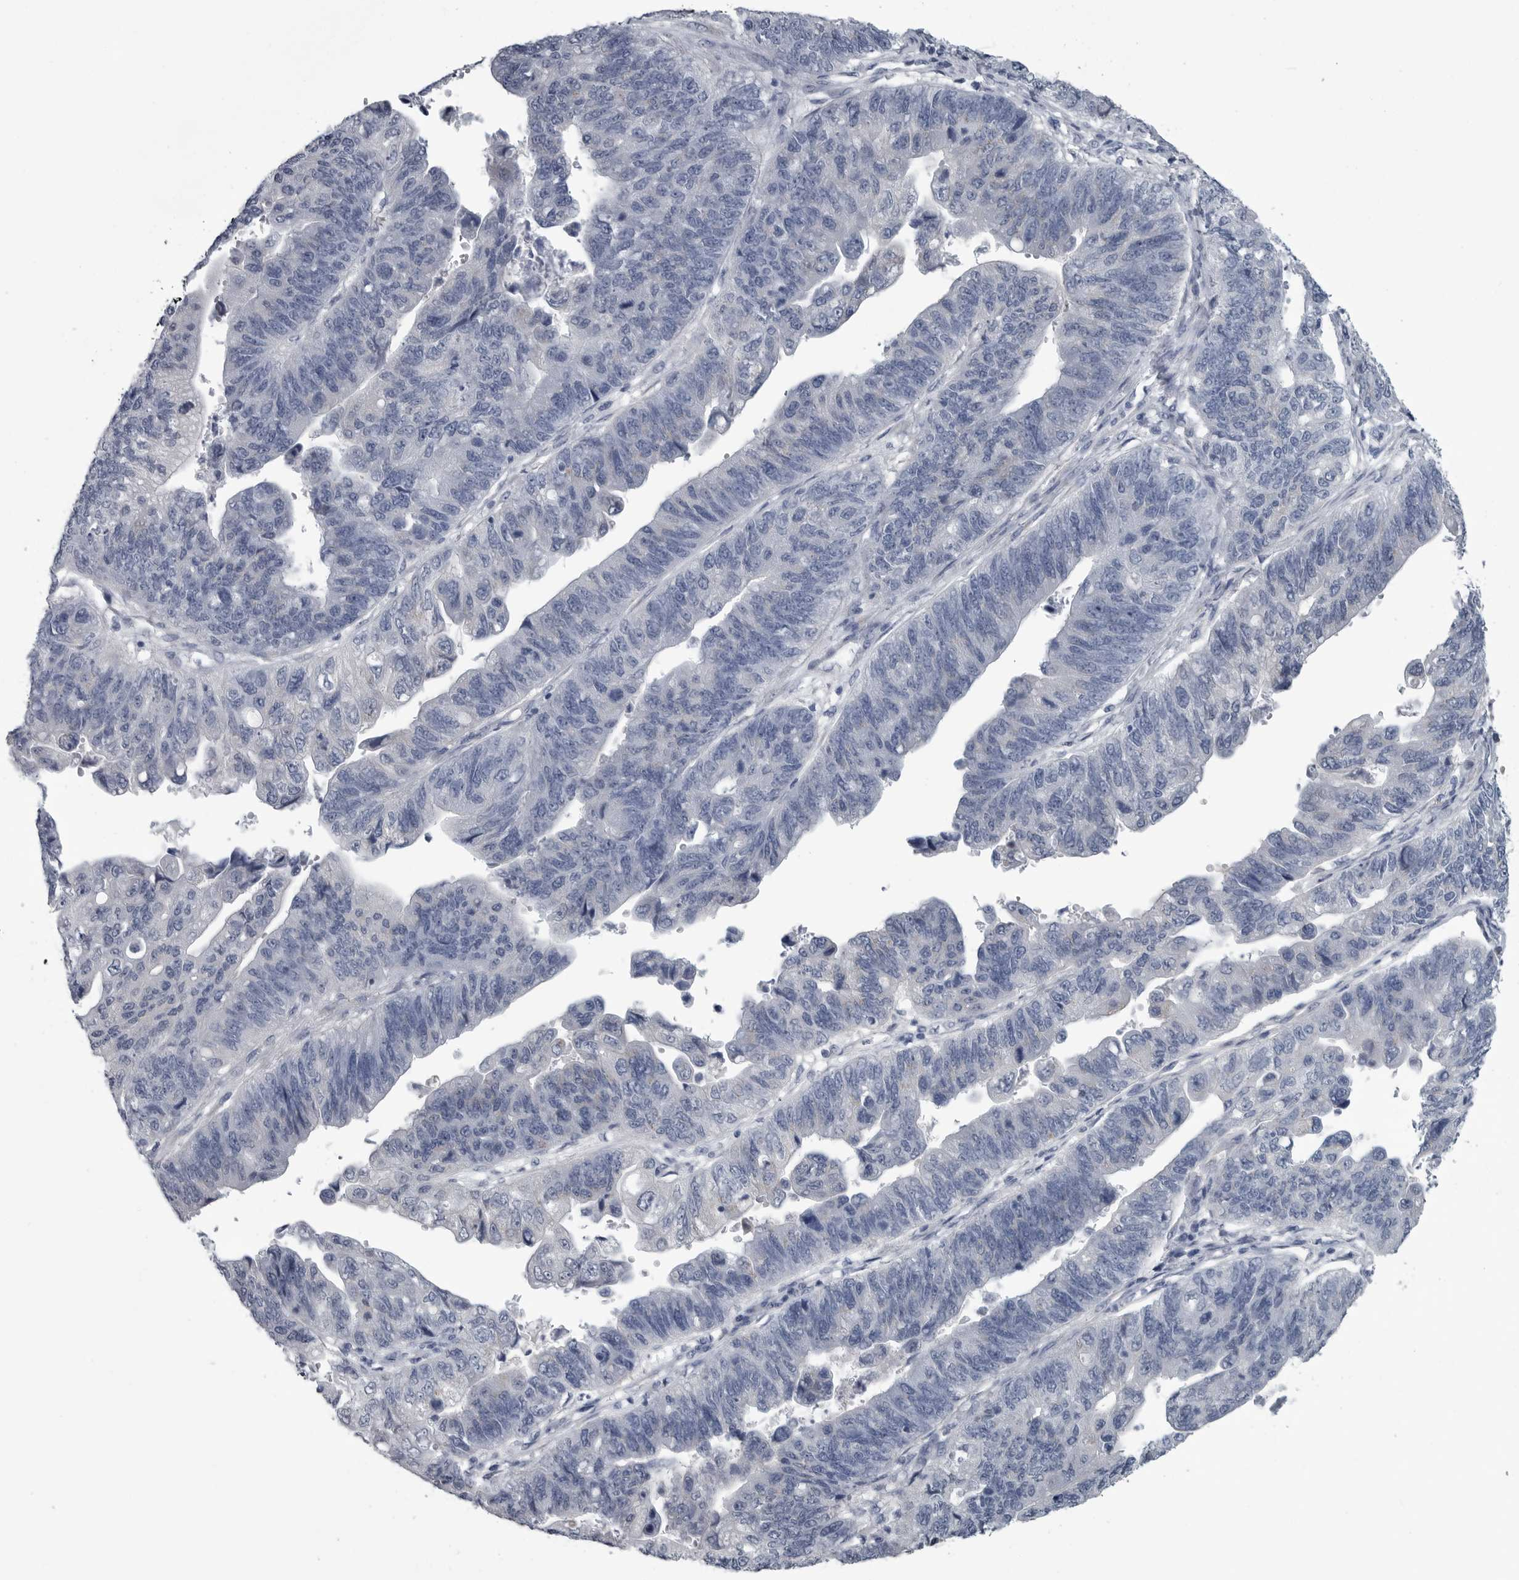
{"staining": {"intensity": "negative", "quantity": "none", "location": "none"}, "tissue": "stomach cancer", "cell_type": "Tumor cells", "image_type": "cancer", "snomed": [{"axis": "morphology", "description": "Adenocarcinoma, NOS"}, {"axis": "topography", "description": "Stomach"}], "caption": "Stomach cancer was stained to show a protein in brown. There is no significant positivity in tumor cells. Brightfield microscopy of immunohistochemistry (IHC) stained with DAB (3,3'-diaminobenzidine) (brown) and hematoxylin (blue), captured at high magnification.", "gene": "MYOC", "patient": {"sex": "male", "age": 59}}